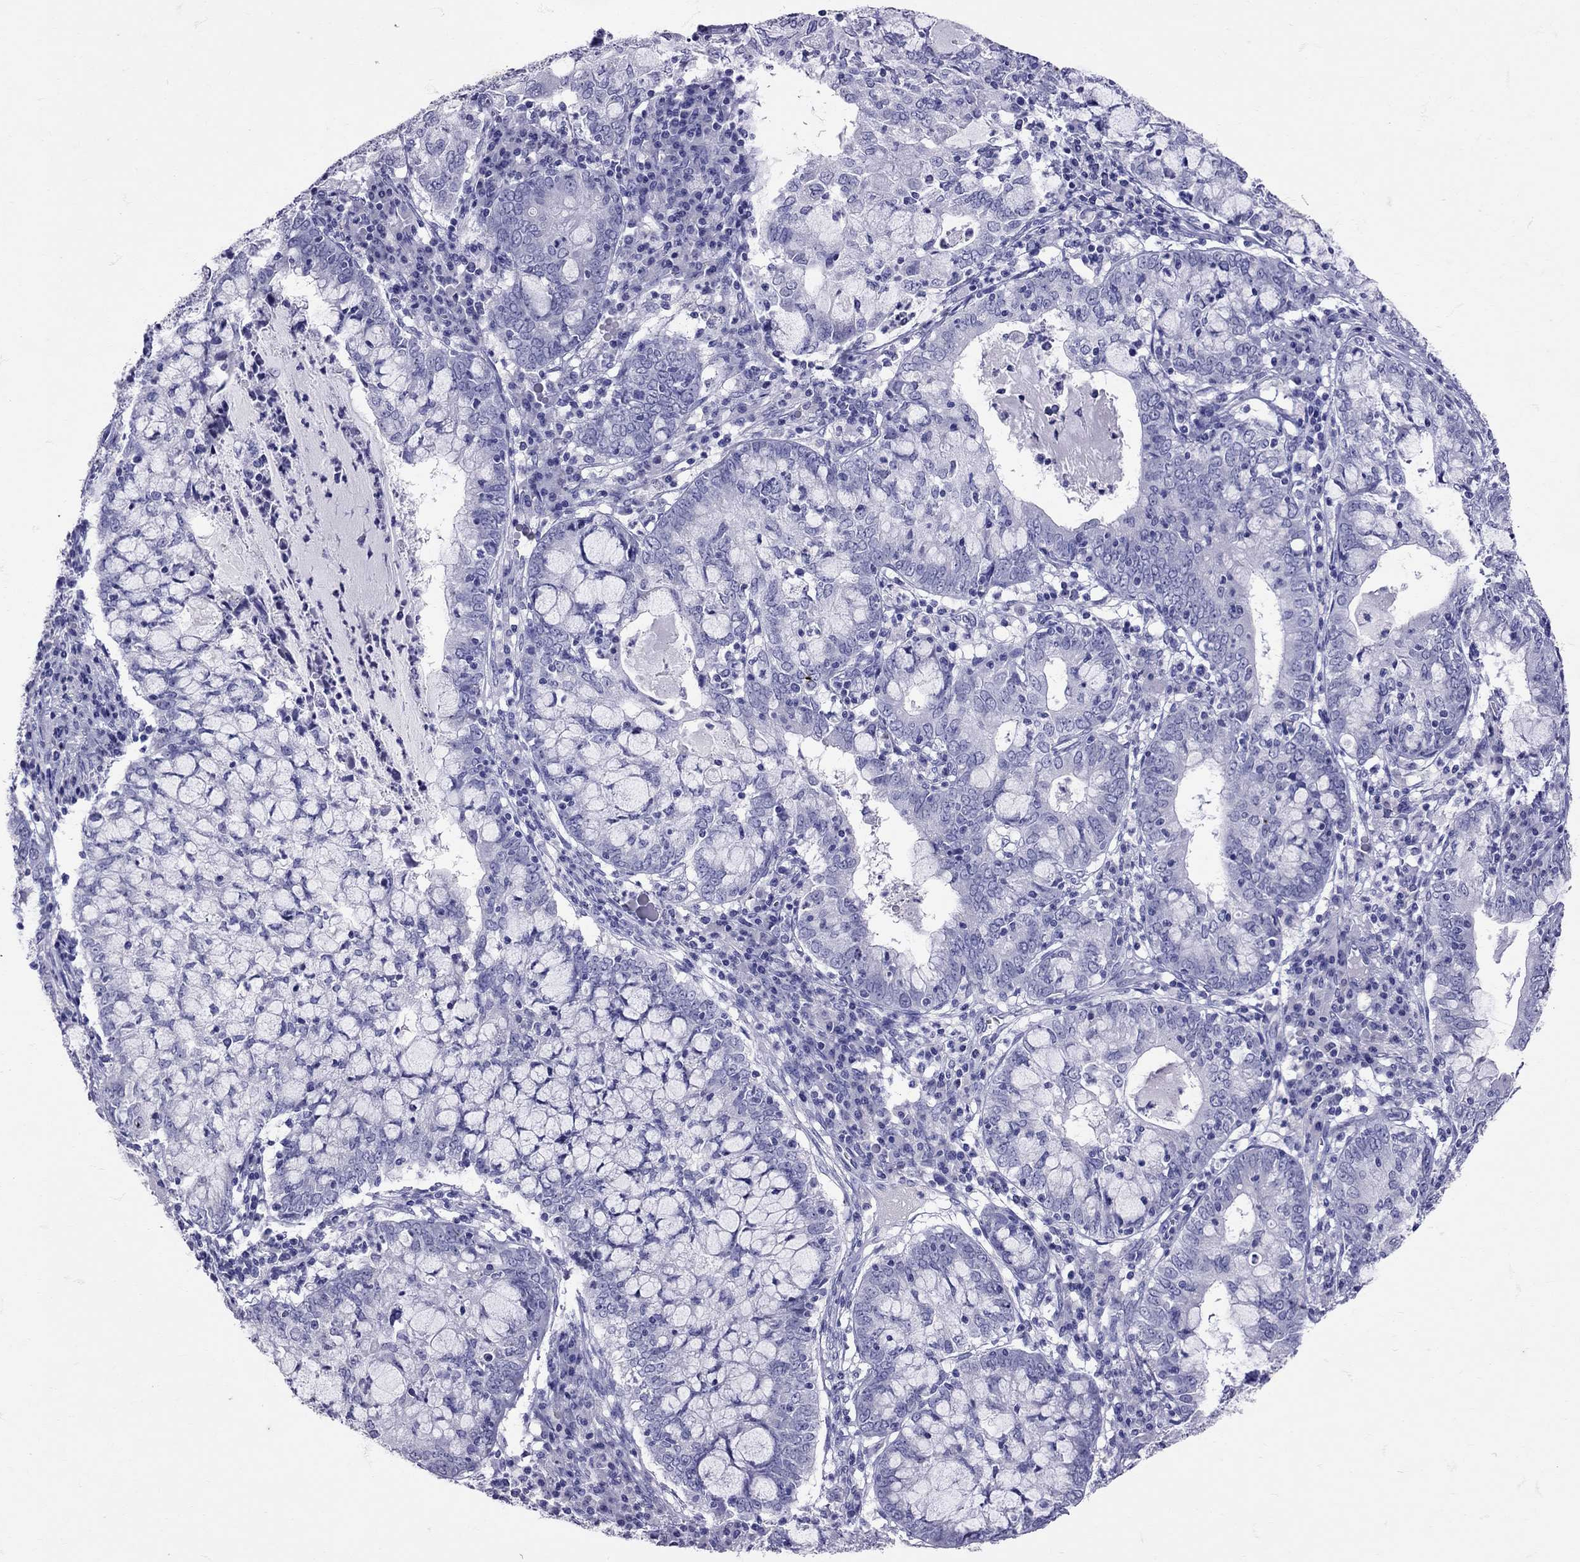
{"staining": {"intensity": "negative", "quantity": "none", "location": "none"}, "tissue": "cervical cancer", "cell_type": "Tumor cells", "image_type": "cancer", "snomed": [{"axis": "morphology", "description": "Adenocarcinoma, NOS"}, {"axis": "topography", "description": "Cervix"}], "caption": "Cervical cancer was stained to show a protein in brown. There is no significant positivity in tumor cells.", "gene": "AVP", "patient": {"sex": "female", "age": 40}}